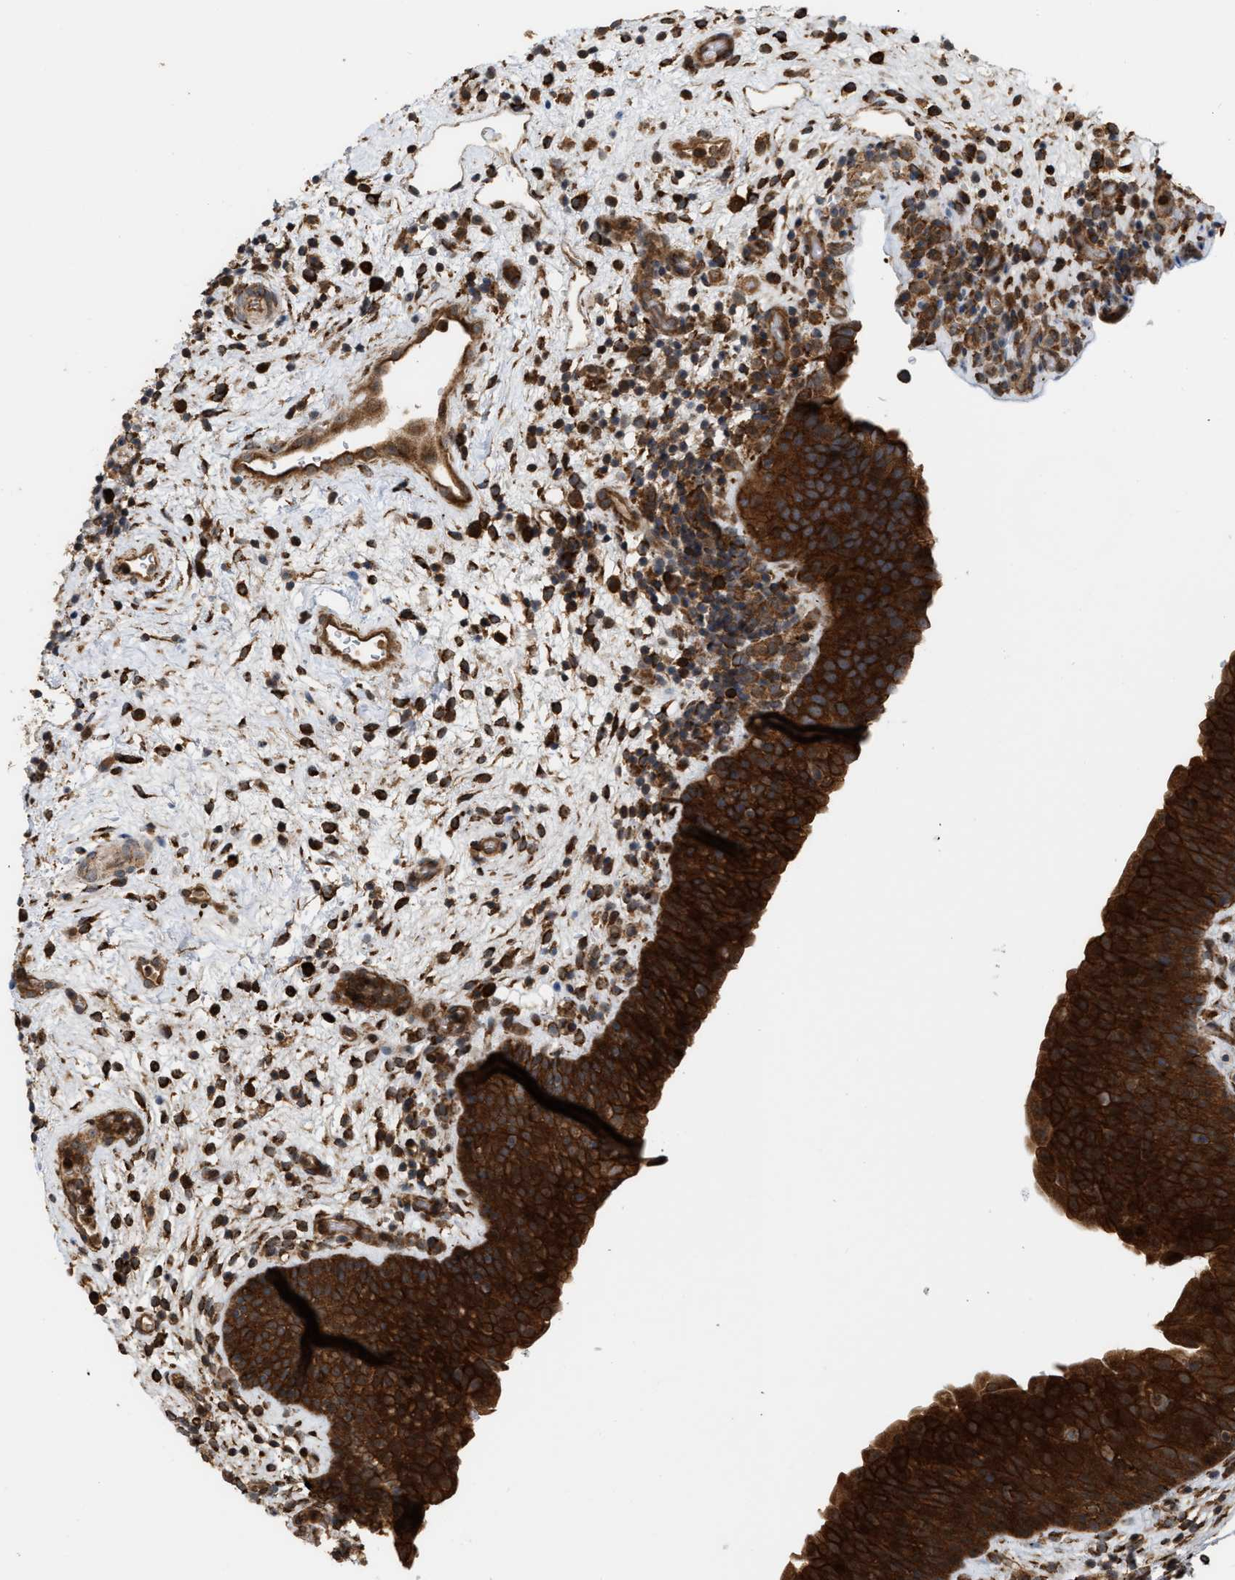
{"staining": {"intensity": "strong", "quantity": ">75%", "location": "cytoplasmic/membranous"}, "tissue": "urinary bladder", "cell_type": "Urothelial cells", "image_type": "normal", "snomed": [{"axis": "morphology", "description": "Normal tissue, NOS"}, {"axis": "topography", "description": "Urinary bladder"}], "caption": "Protein expression by immunohistochemistry reveals strong cytoplasmic/membranous expression in approximately >75% of urothelial cells in unremarkable urinary bladder.", "gene": "IQCE", "patient": {"sex": "male", "age": 37}}